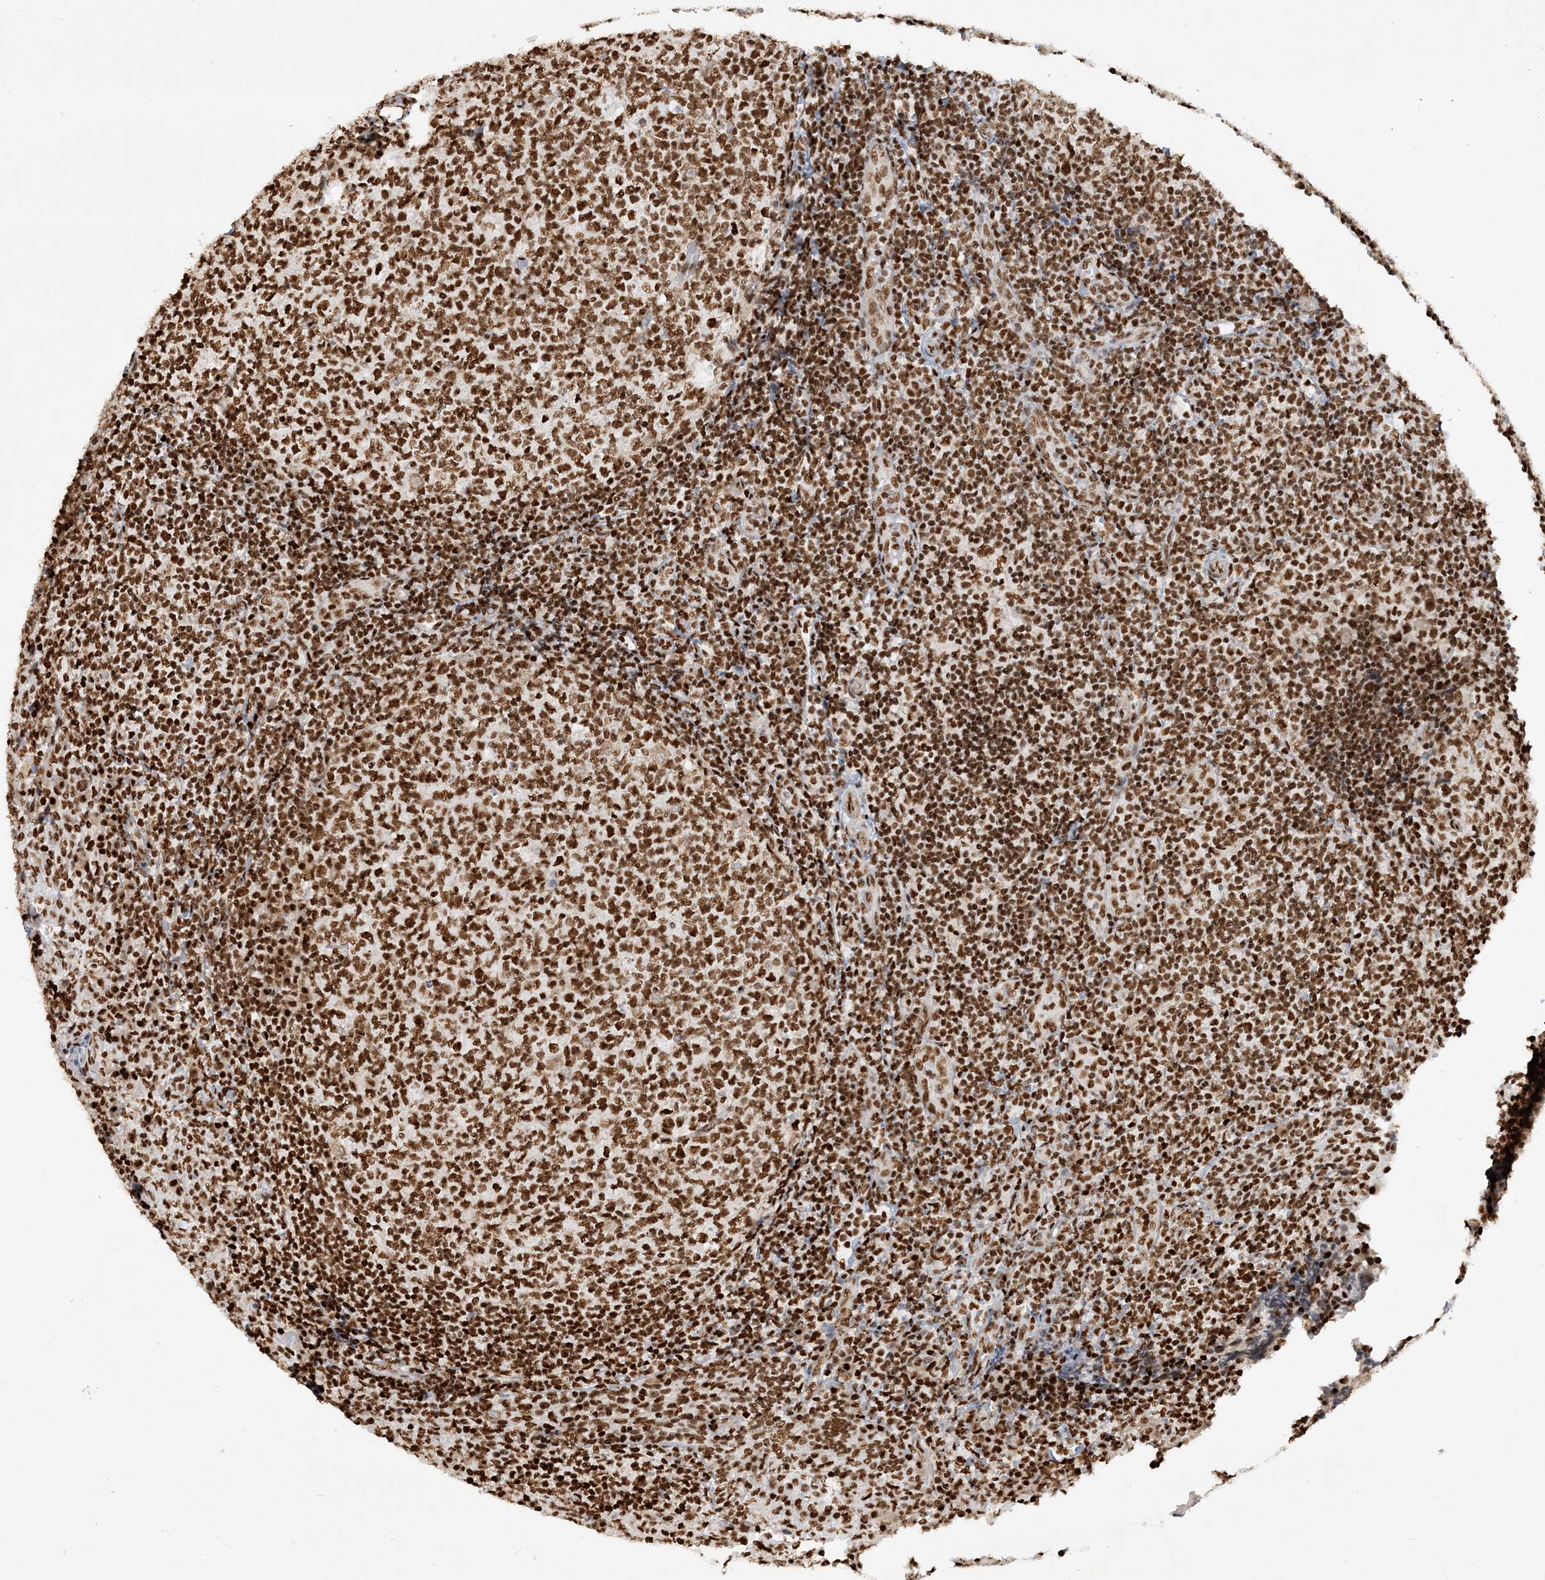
{"staining": {"intensity": "strong", "quantity": ">75%", "location": "nuclear"}, "tissue": "tonsil", "cell_type": "Germinal center cells", "image_type": "normal", "snomed": [{"axis": "morphology", "description": "Normal tissue, NOS"}, {"axis": "topography", "description": "Tonsil"}], "caption": "Tonsil stained for a protein shows strong nuclear positivity in germinal center cells. The protein is stained brown, and the nuclei are stained in blue (DAB (3,3'-diaminobenzidine) IHC with brightfield microscopy, high magnification).", "gene": "DELE1", "patient": {"sex": "female", "age": 19}}